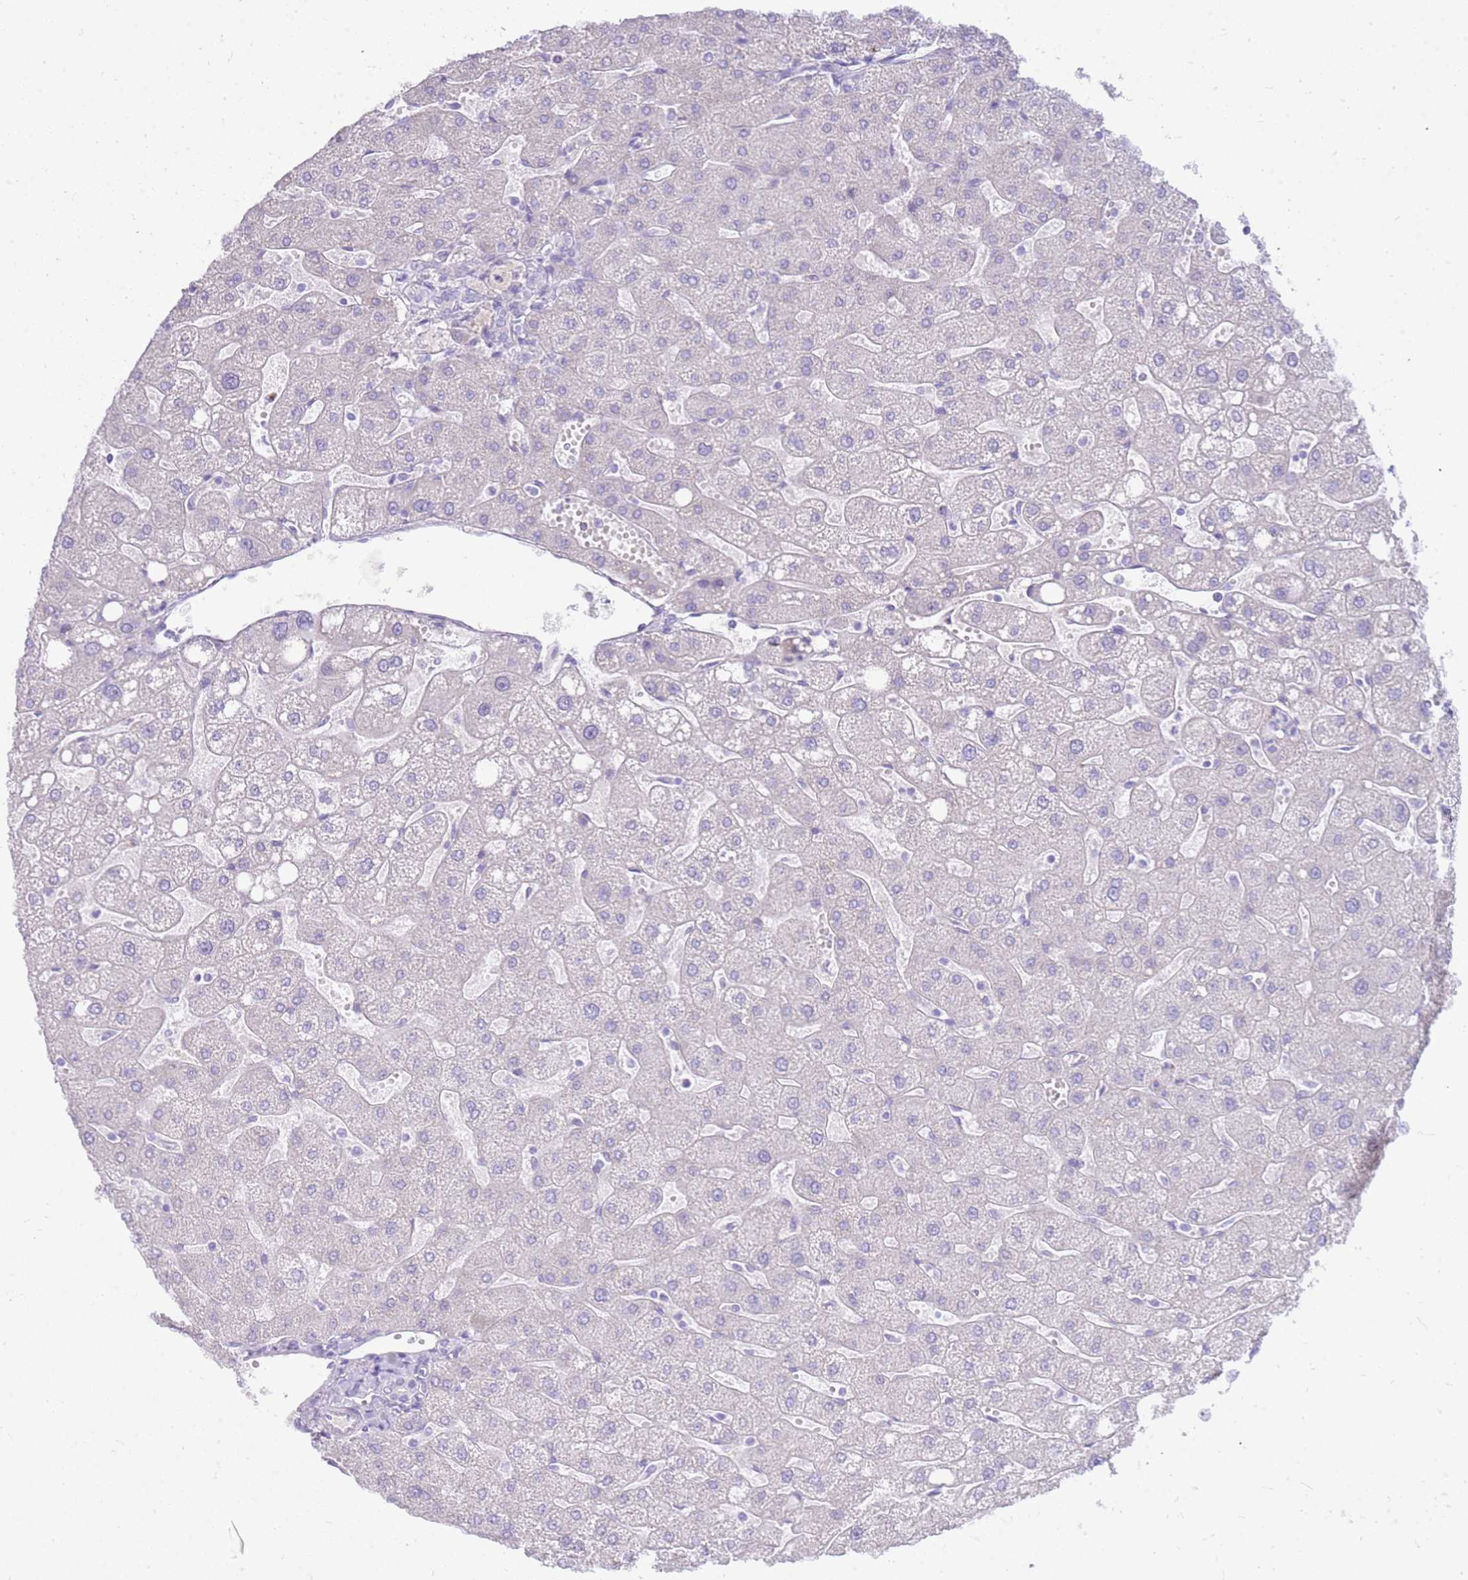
{"staining": {"intensity": "negative", "quantity": "none", "location": "none"}, "tissue": "liver", "cell_type": "Cholangiocytes", "image_type": "normal", "snomed": [{"axis": "morphology", "description": "Normal tissue, NOS"}, {"axis": "topography", "description": "Liver"}], "caption": "IHC histopathology image of unremarkable liver: liver stained with DAB exhibits no significant protein expression in cholangiocytes.", "gene": "FABP2", "patient": {"sex": "male", "age": 67}}